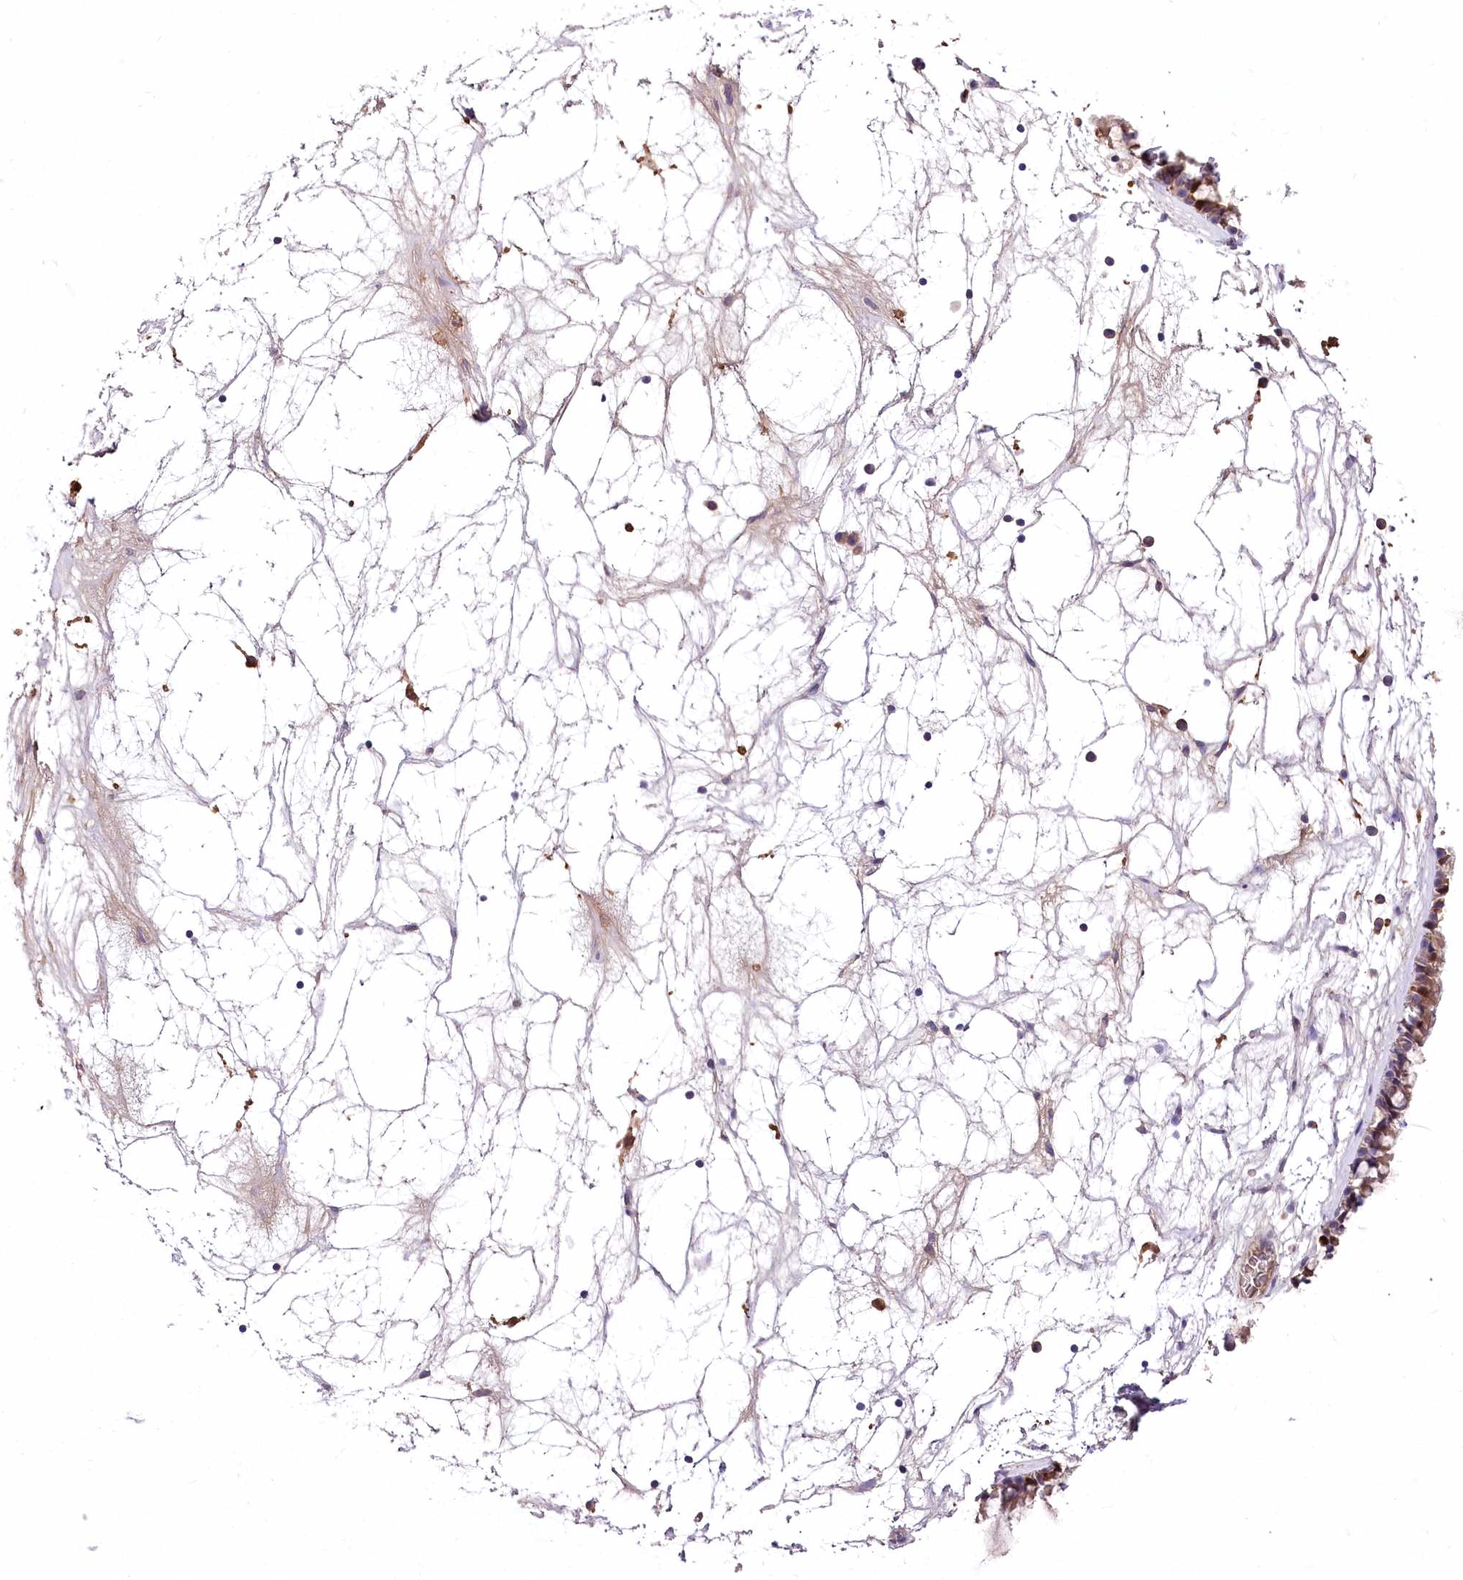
{"staining": {"intensity": "moderate", "quantity": ">75%", "location": "cytoplasmic/membranous"}, "tissue": "nasopharynx", "cell_type": "Respiratory epithelial cells", "image_type": "normal", "snomed": [{"axis": "morphology", "description": "Normal tissue, NOS"}, {"axis": "topography", "description": "Nasopharynx"}], "caption": "Immunohistochemistry (IHC) staining of unremarkable nasopharynx, which shows medium levels of moderate cytoplasmic/membranous positivity in approximately >75% of respiratory epithelial cells indicating moderate cytoplasmic/membranous protein staining. The staining was performed using DAB (brown) for protein detection and nuclei were counterstained in hematoxylin (blue).", "gene": "PCYOX1L", "patient": {"sex": "male", "age": 64}}